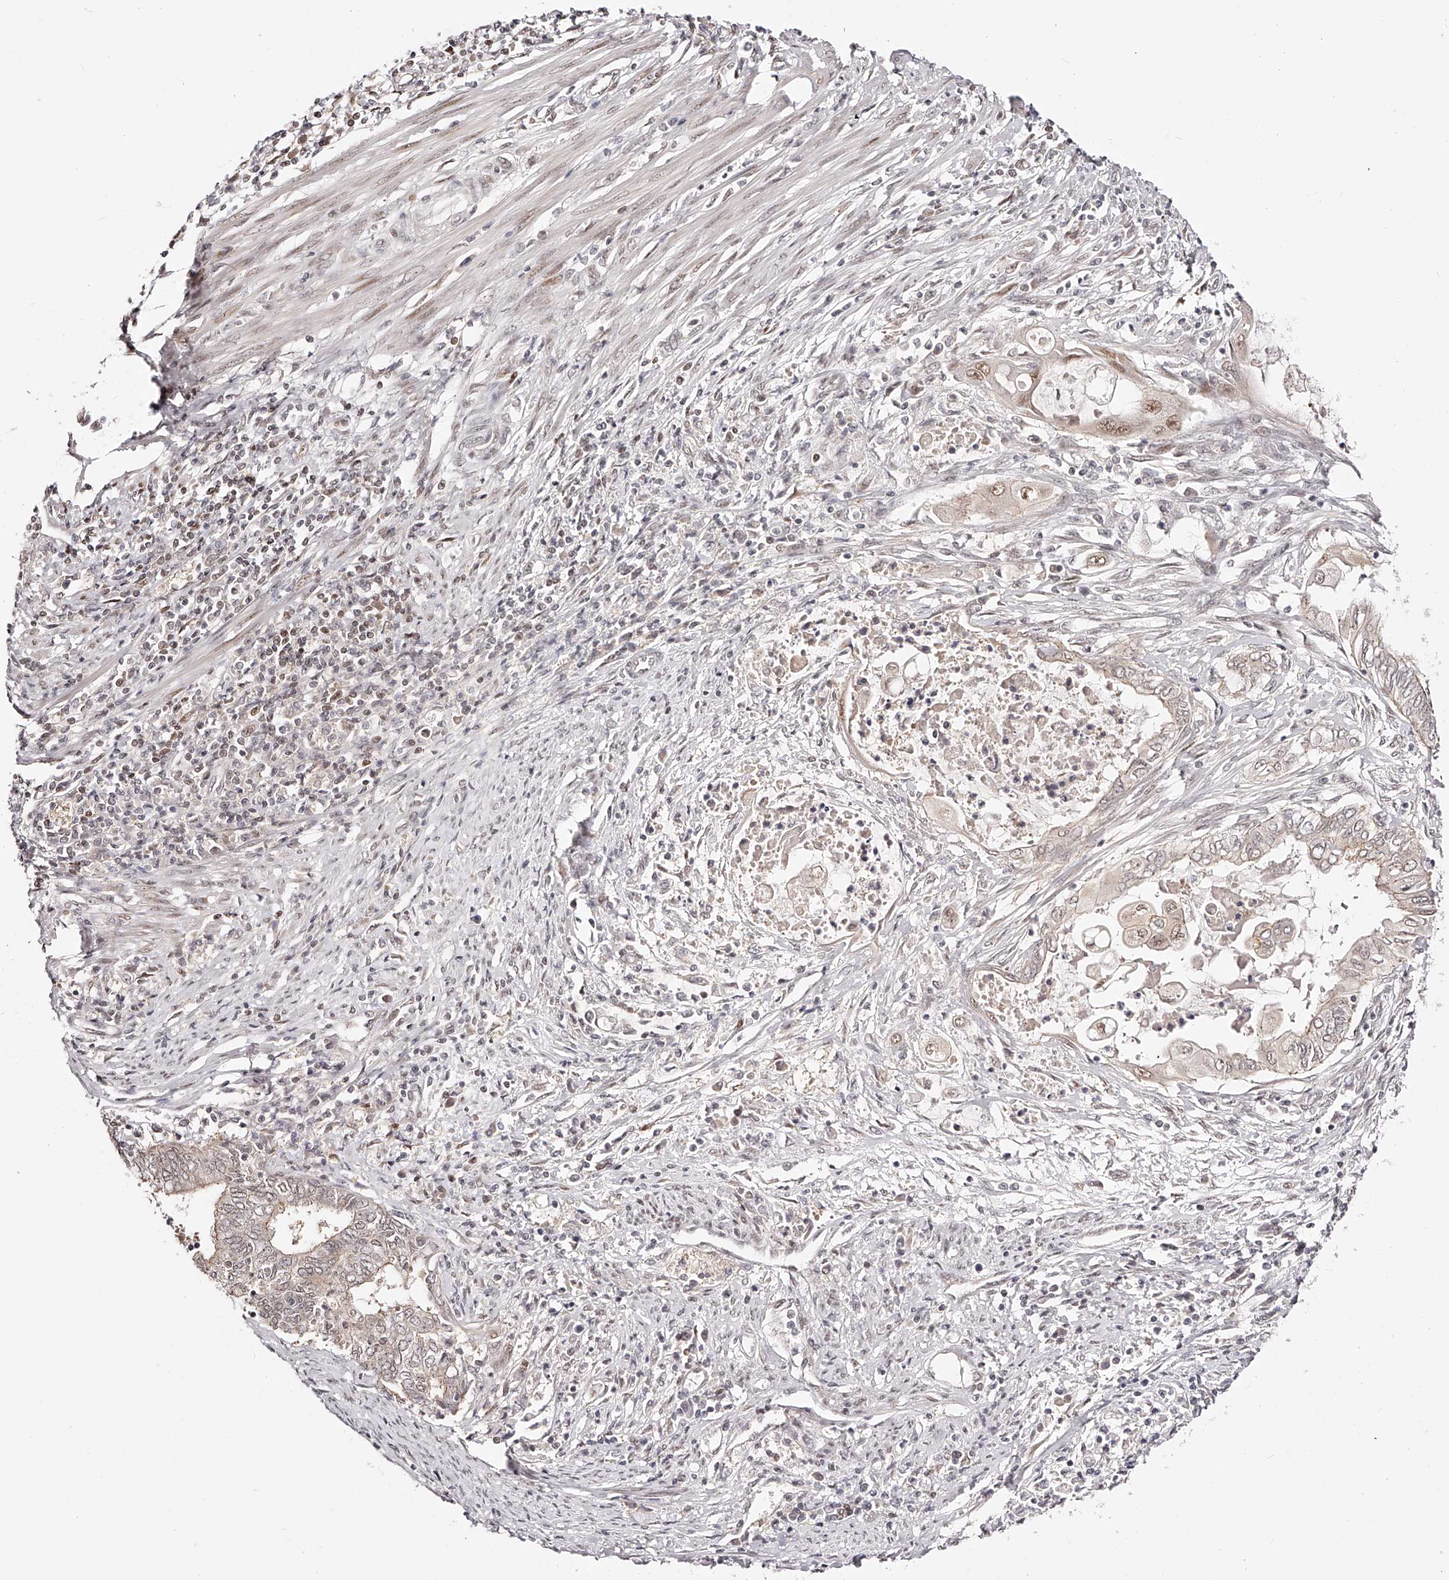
{"staining": {"intensity": "weak", "quantity": "25%-75%", "location": "cytoplasmic/membranous,nuclear"}, "tissue": "endometrial cancer", "cell_type": "Tumor cells", "image_type": "cancer", "snomed": [{"axis": "morphology", "description": "Adenocarcinoma, NOS"}, {"axis": "topography", "description": "Uterus"}, {"axis": "topography", "description": "Endometrium"}], "caption": "The immunohistochemical stain highlights weak cytoplasmic/membranous and nuclear staining in tumor cells of adenocarcinoma (endometrial) tissue.", "gene": "USF3", "patient": {"sex": "female", "age": 70}}